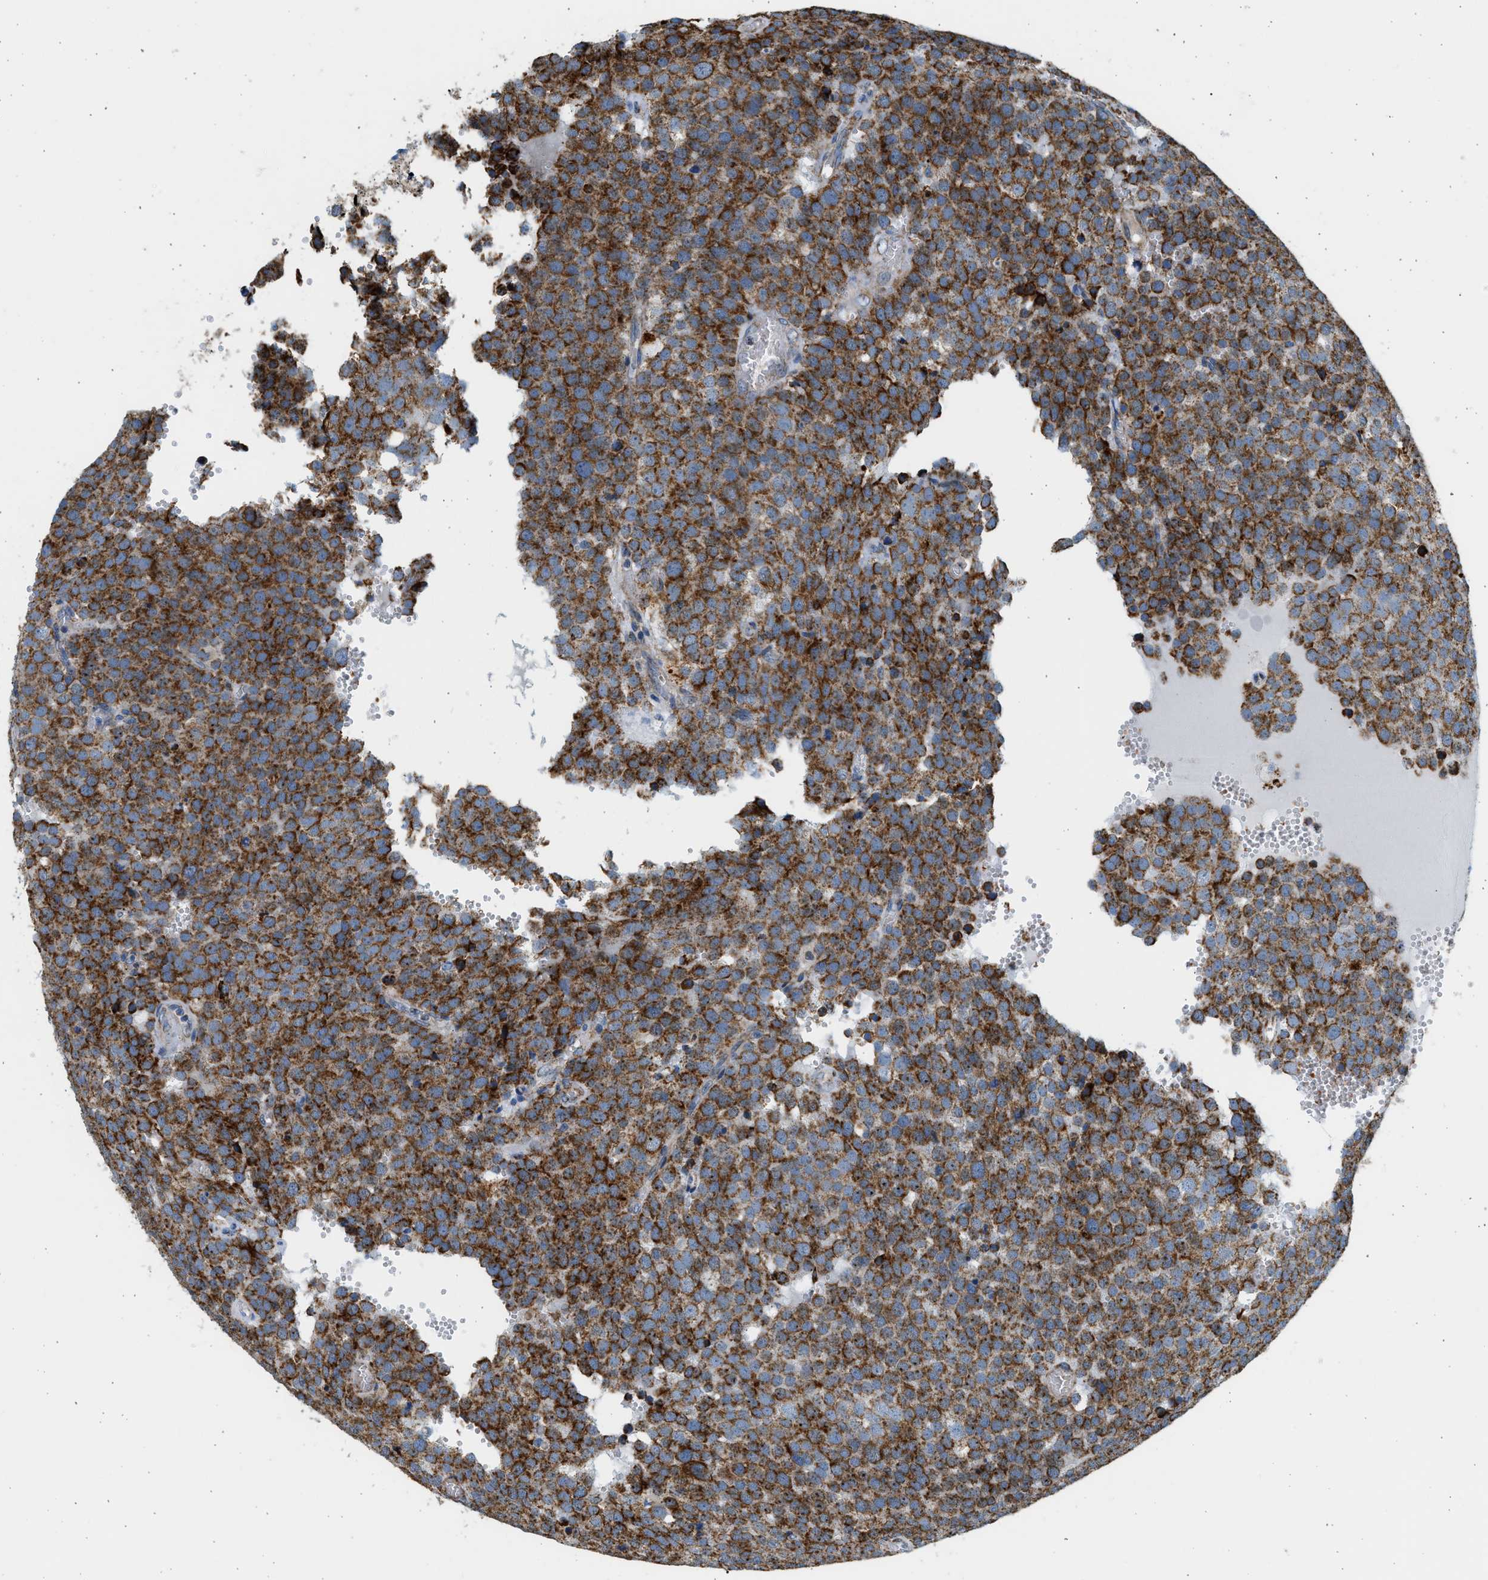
{"staining": {"intensity": "strong", "quantity": ">75%", "location": "cytoplasmic/membranous,nuclear"}, "tissue": "testis cancer", "cell_type": "Tumor cells", "image_type": "cancer", "snomed": [{"axis": "morphology", "description": "Normal tissue, NOS"}, {"axis": "morphology", "description": "Seminoma, NOS"}, {"axis": "topography", "description": "Testis"}], "caption": "Immunohistochemistry of testis cancer (seminoma) reveals high levels of strong cytoplasmic/membranous and nuclear staining in approximately >75% of tumor cells.", "gene": "KCNMB3", "patient": {"sex": "male", "age": 71}}